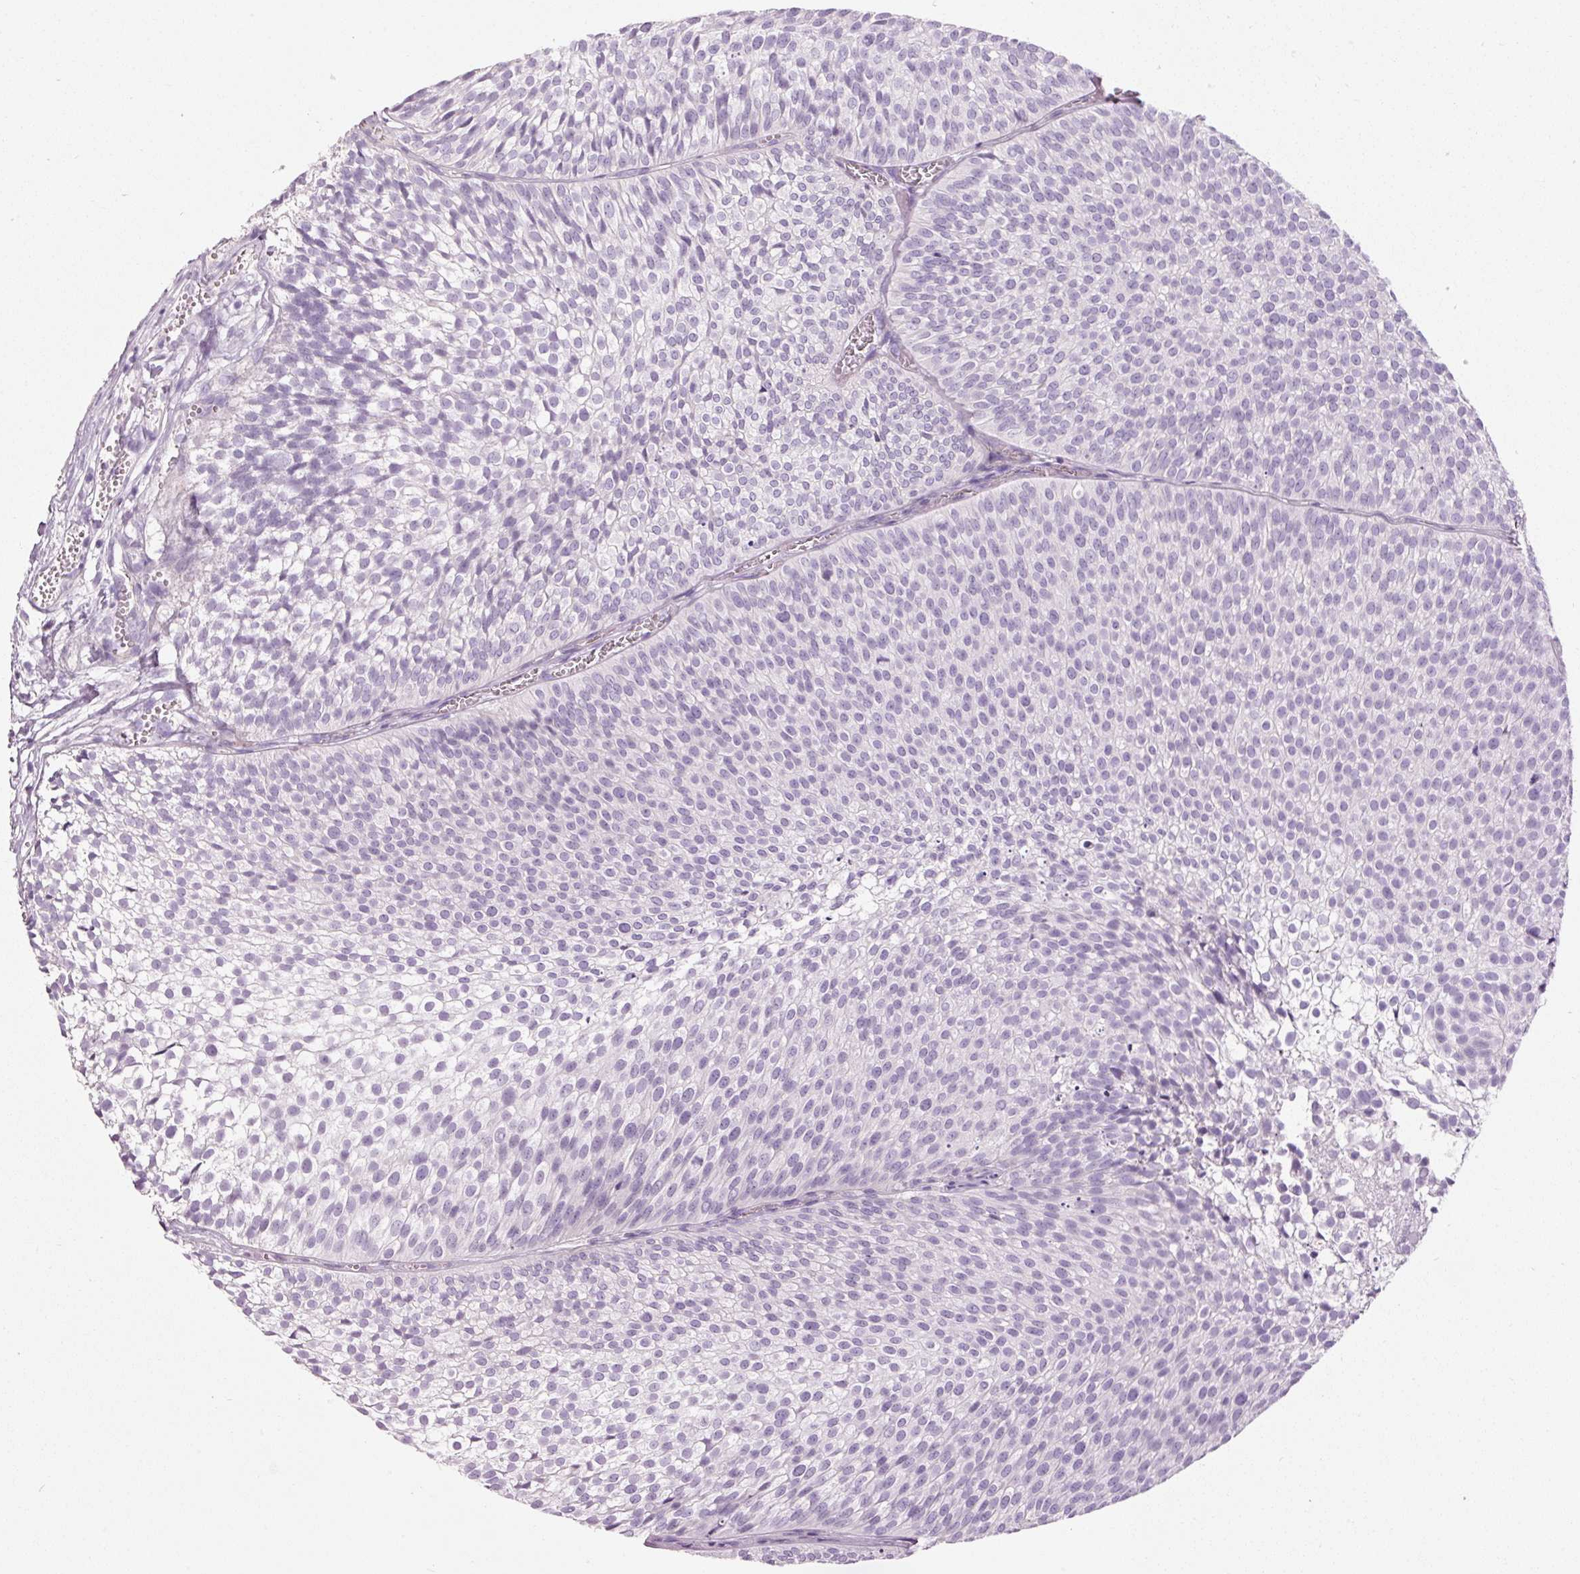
{"staining": {"intensity": "negative", "quantity": "none", "location": "none"}, "tissue": "urothelial cancer", "cell_type": "Tumor cells", "image_type": "cancer", "snomed": [{"axis": "morphology", "description": "Urothelial carcinoma, Low grade"}, {"axis": "topography", "description": "Urinary bladder"}], "caption": "An immunohistochemistry image of urothelial carcinoma (low-grade) is shown. There is no staining in tumor cells of urothelial carcinoma (low-grade).", "gene": "MUC5AC", "patient": {"sex": "male", "age": 91}}